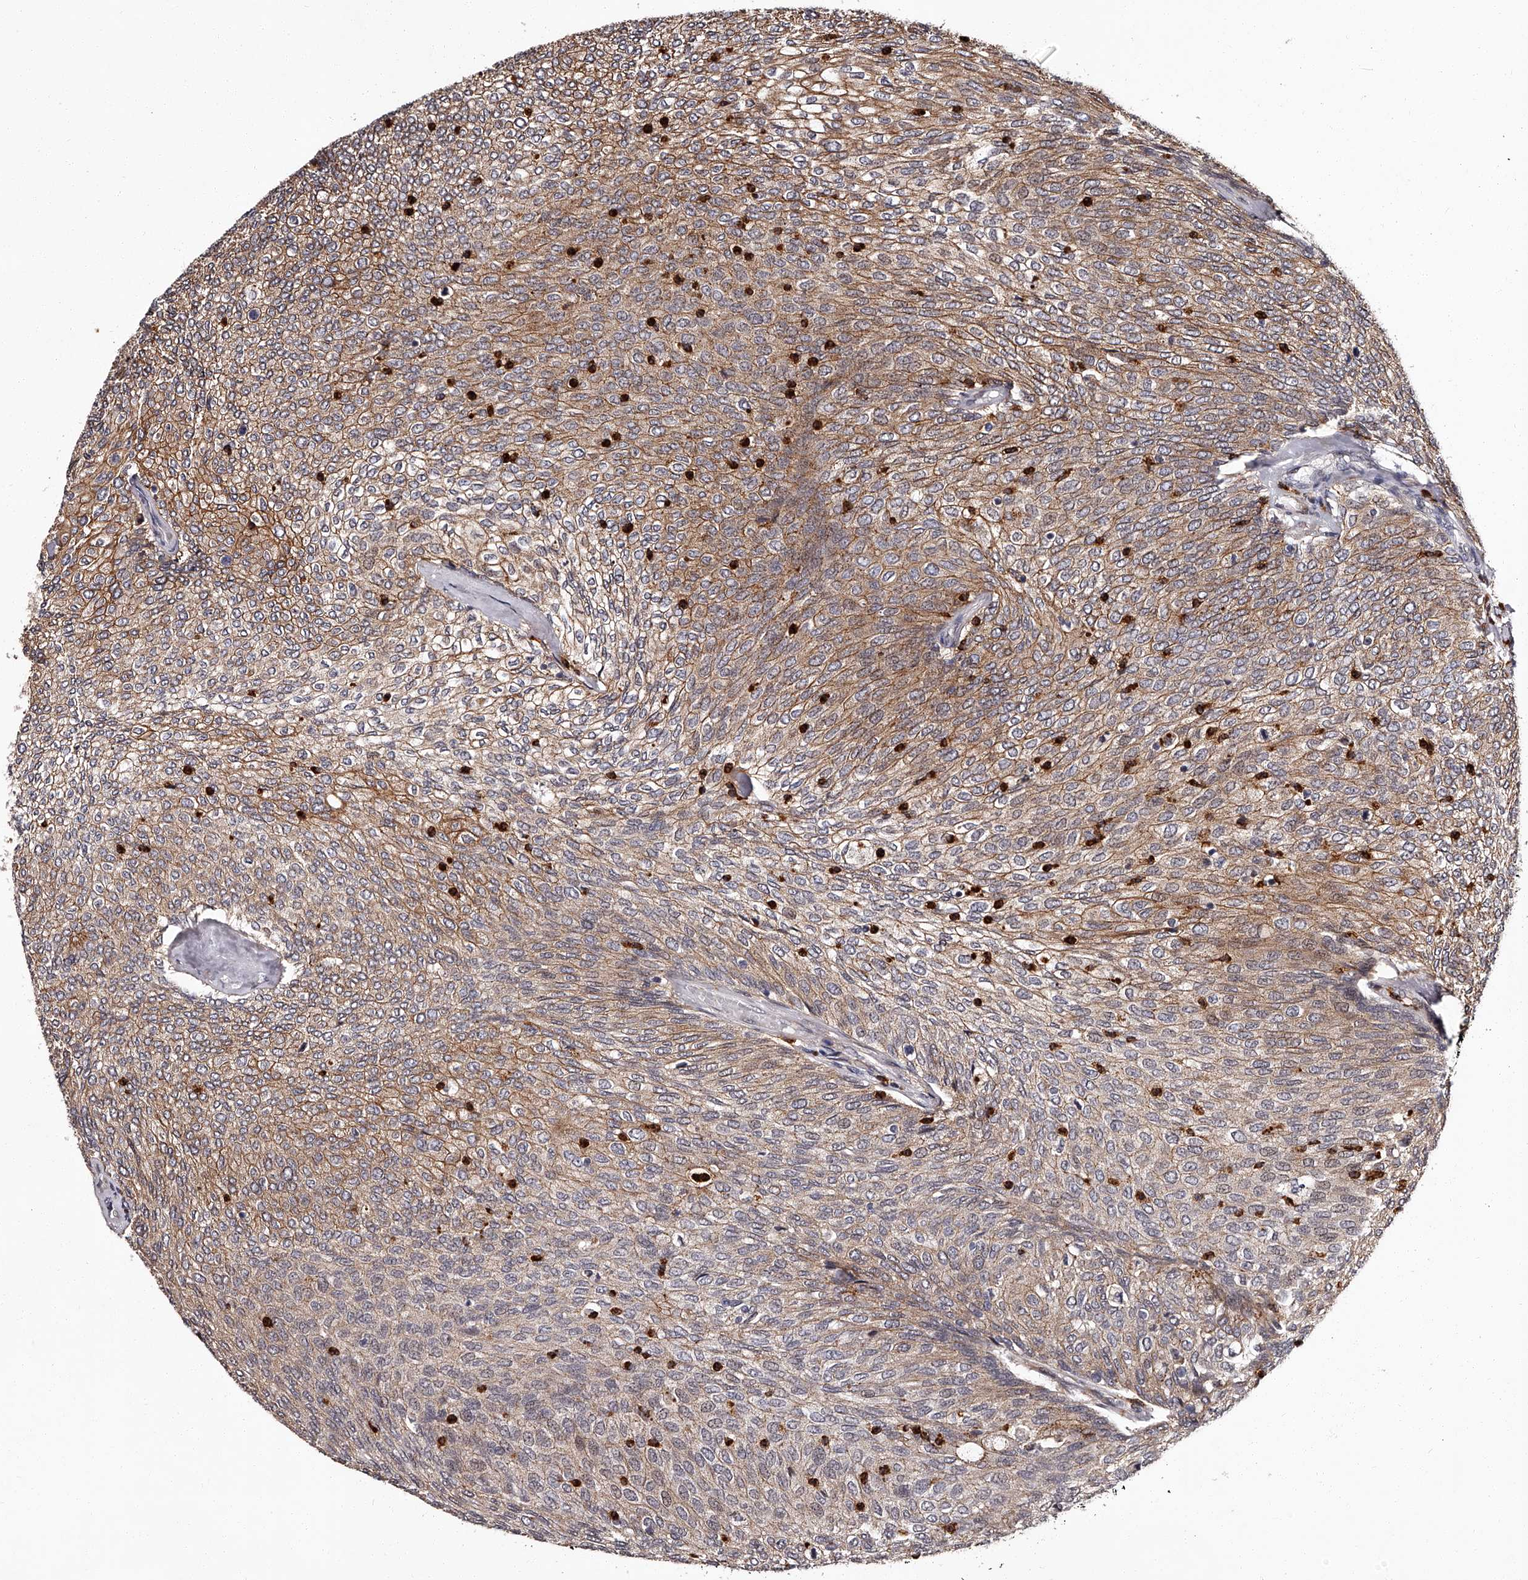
{"staining": {"intensity": "moderate", "quantity": ">75%", "location": "cytoplasmic/membranous"}, "tissue": "urothelial cancer", "cell_type": "Tumor cells", "image_type": "cancer", "snomed": [{"axis": "morphology", "description": "Urothelial carcinoma, Low grade"}, {"axis": "topography", "description": "Urinary bladder"}], "caption": "Protein positivity by IHC displays moderate cytoplasmic/membranous staining in about >75% of tumor cells in urothelial cancer.", "gene": "RSC1A1", "patient": {"sex": "female", "age": 79}}